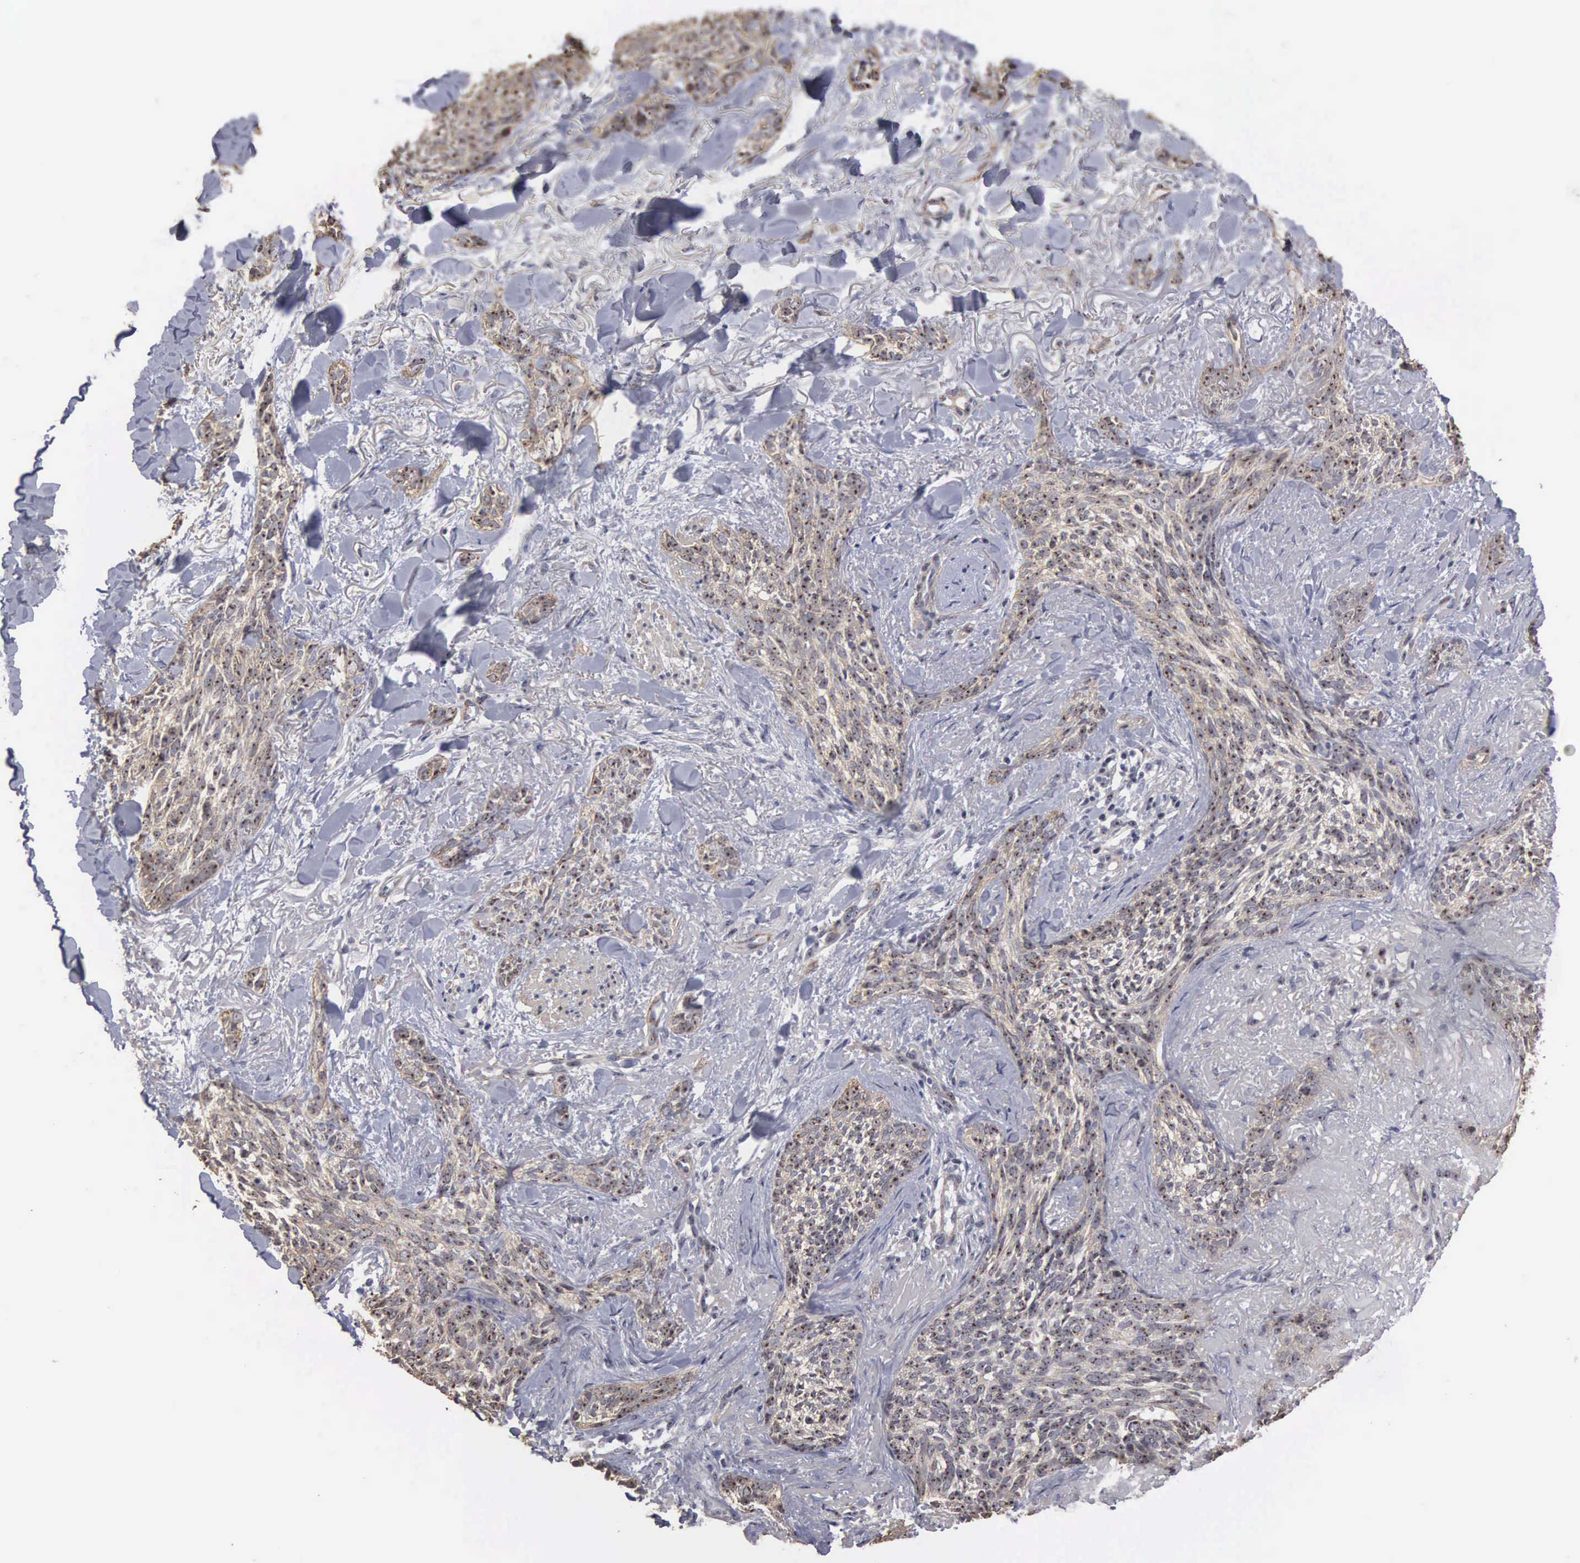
{"staining": {"intensity": "weak", "quantity": ">75%", "location": "cytoplasmic/membranous,nuclear"}, "tissue": "skin cancer", "cell_type": "Tumor cells", "image_type": "cancer", "snomed": [{"axis": "morphology", "description": "Basal cell carcinoma"}, {"axis": "topography", "description": "Skin"}], "caption": "Immunohistochemical staining of human skin basal cell carcinoma demonstrates low levels of weak cytoplasmic/membranous and nuclear protein expression in approximately >75% of tumor cells.", "gene": "NGDN", "patient": {"sex": "female", "age": 81}}